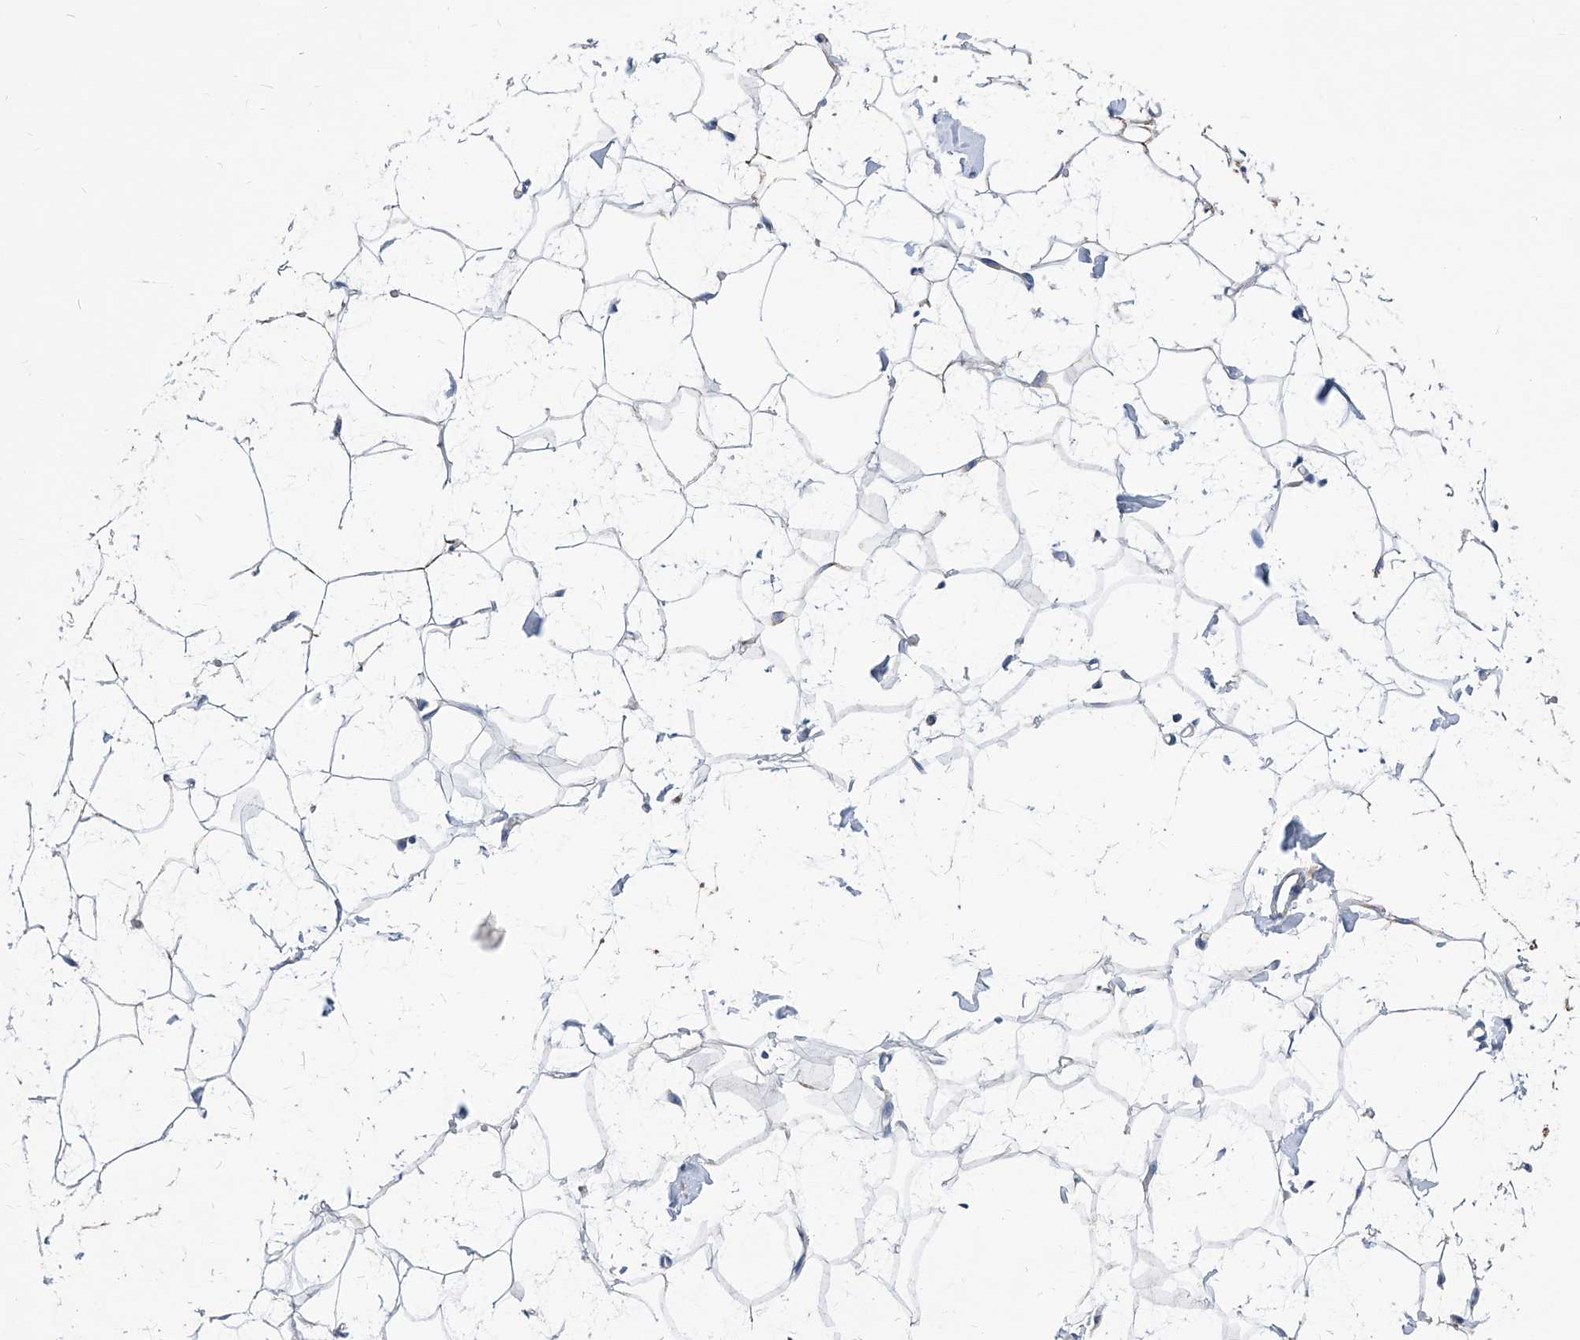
{"staining": {"intensity": "moderate", "quantity": "<25%", "location": "cytoplasmic/membranous"}, "tissue": "adipose tissue", "cell_type": "Adipocytes", "image_type": "normal", "snomed": [{"axis": "morphology", "description": "Normal tissue, NOS"}, {"axis": "topography", "description": "Breast"}], "caption": "Immunohistochemical staining of benign human adipose tissue demonstrates <25% levels of moderate cytoplasmic/membranous protein positivity in about <25% of adipocytes.", "gene": "SRBD1", "patient": {"sex": "female", "age": 23}}